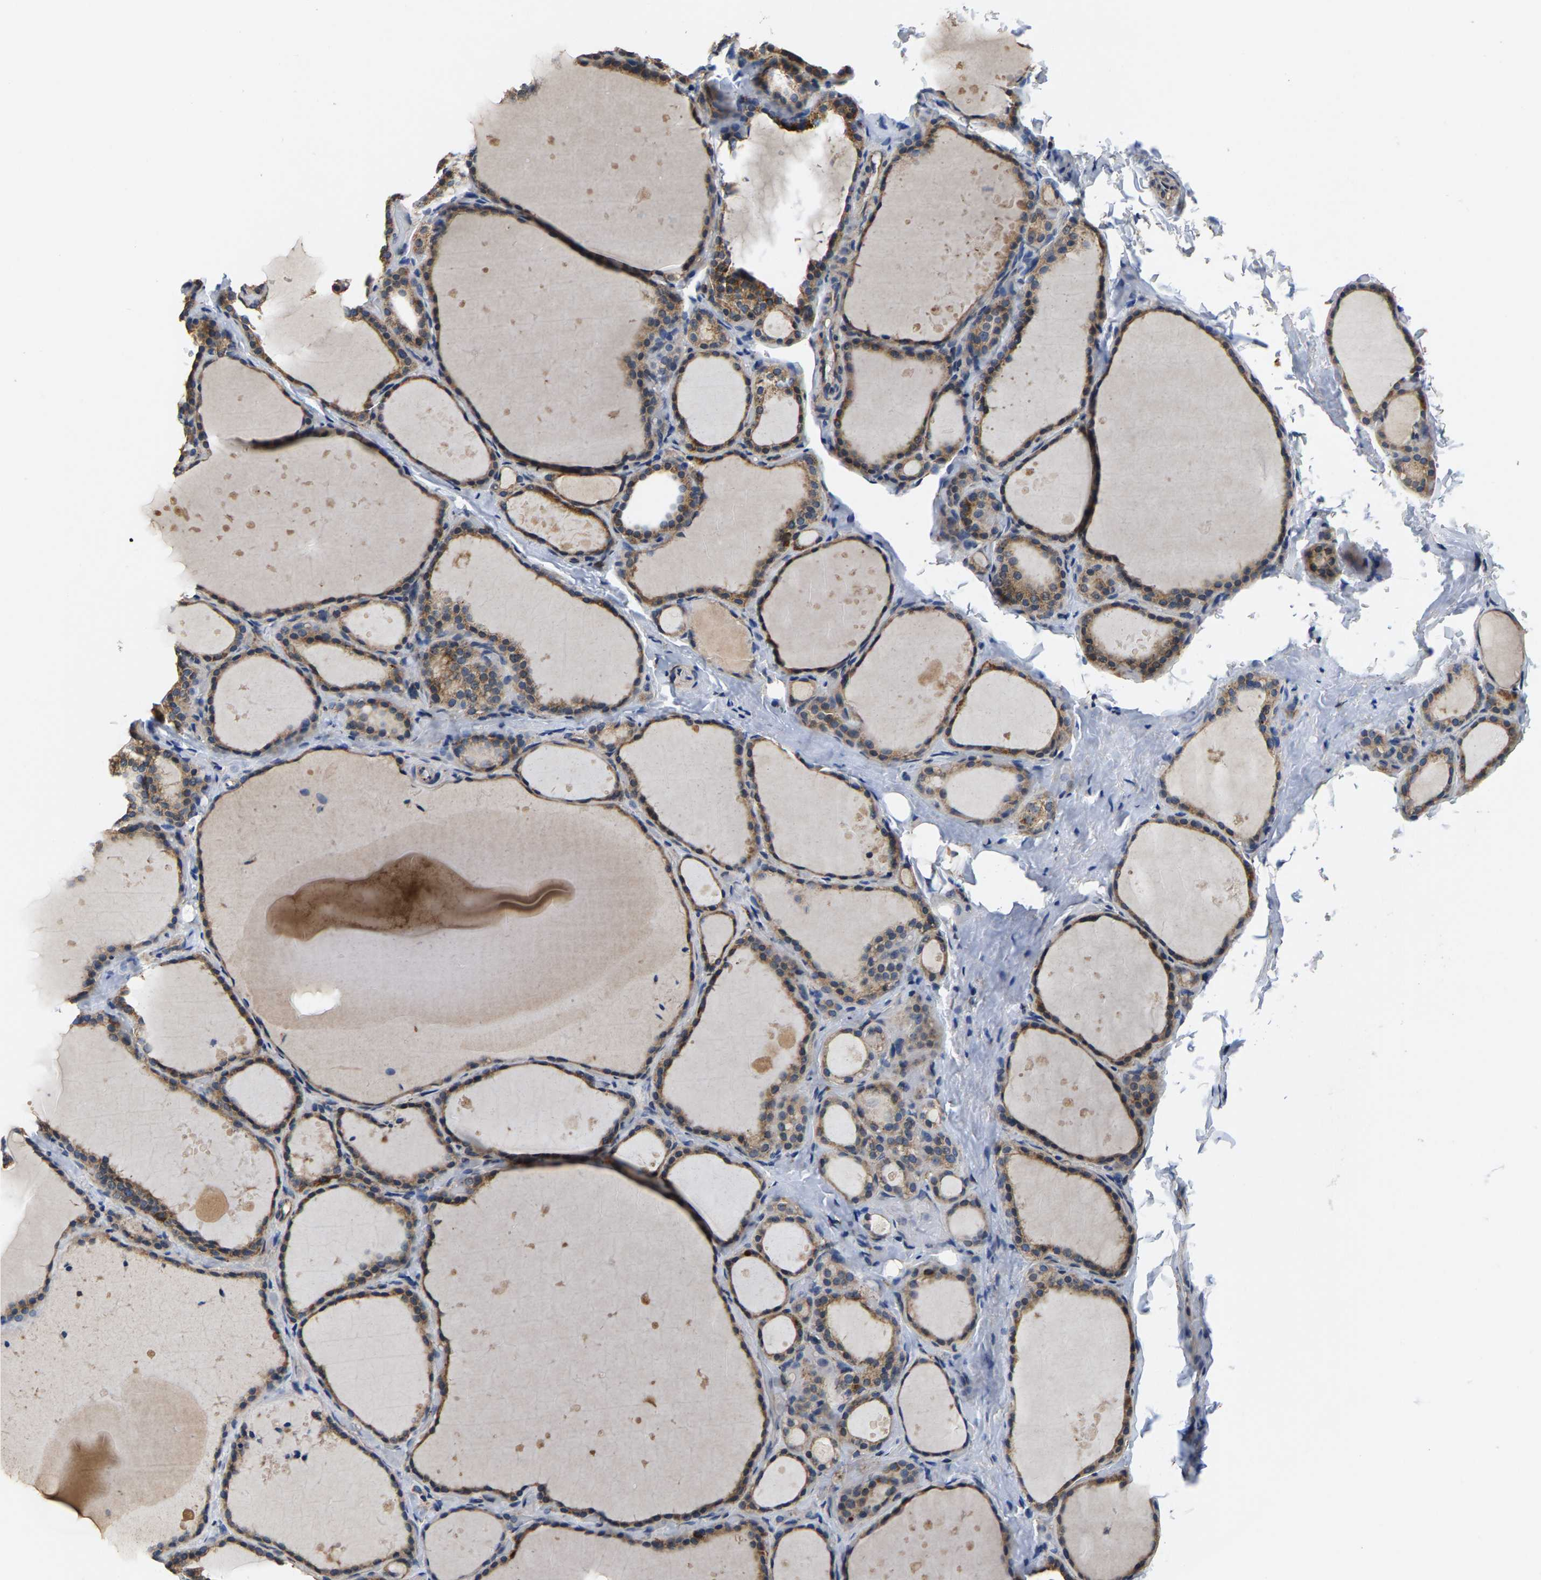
{"staining": {"intensity": "moderate", "quantity": ">75%", "location": "cytoplasmic/membranous"}, "tissue": "thyroid gland", "cell_type": "Glandular cells", "image_type": "normal", "snomed": [{"axis": "morphology", "description": "Normal tissue, NOS"}, {"axis": "topography", "description": "Thyroid gland"}], "caption": "DAB immunohistochemical staining of benign thyroid gland displays moderate cytoplasmic/membranous protein positivity in about >75% of glandular cells.", "gene": "SHMT2", "patient": {"sex": "female", "age": 44}}